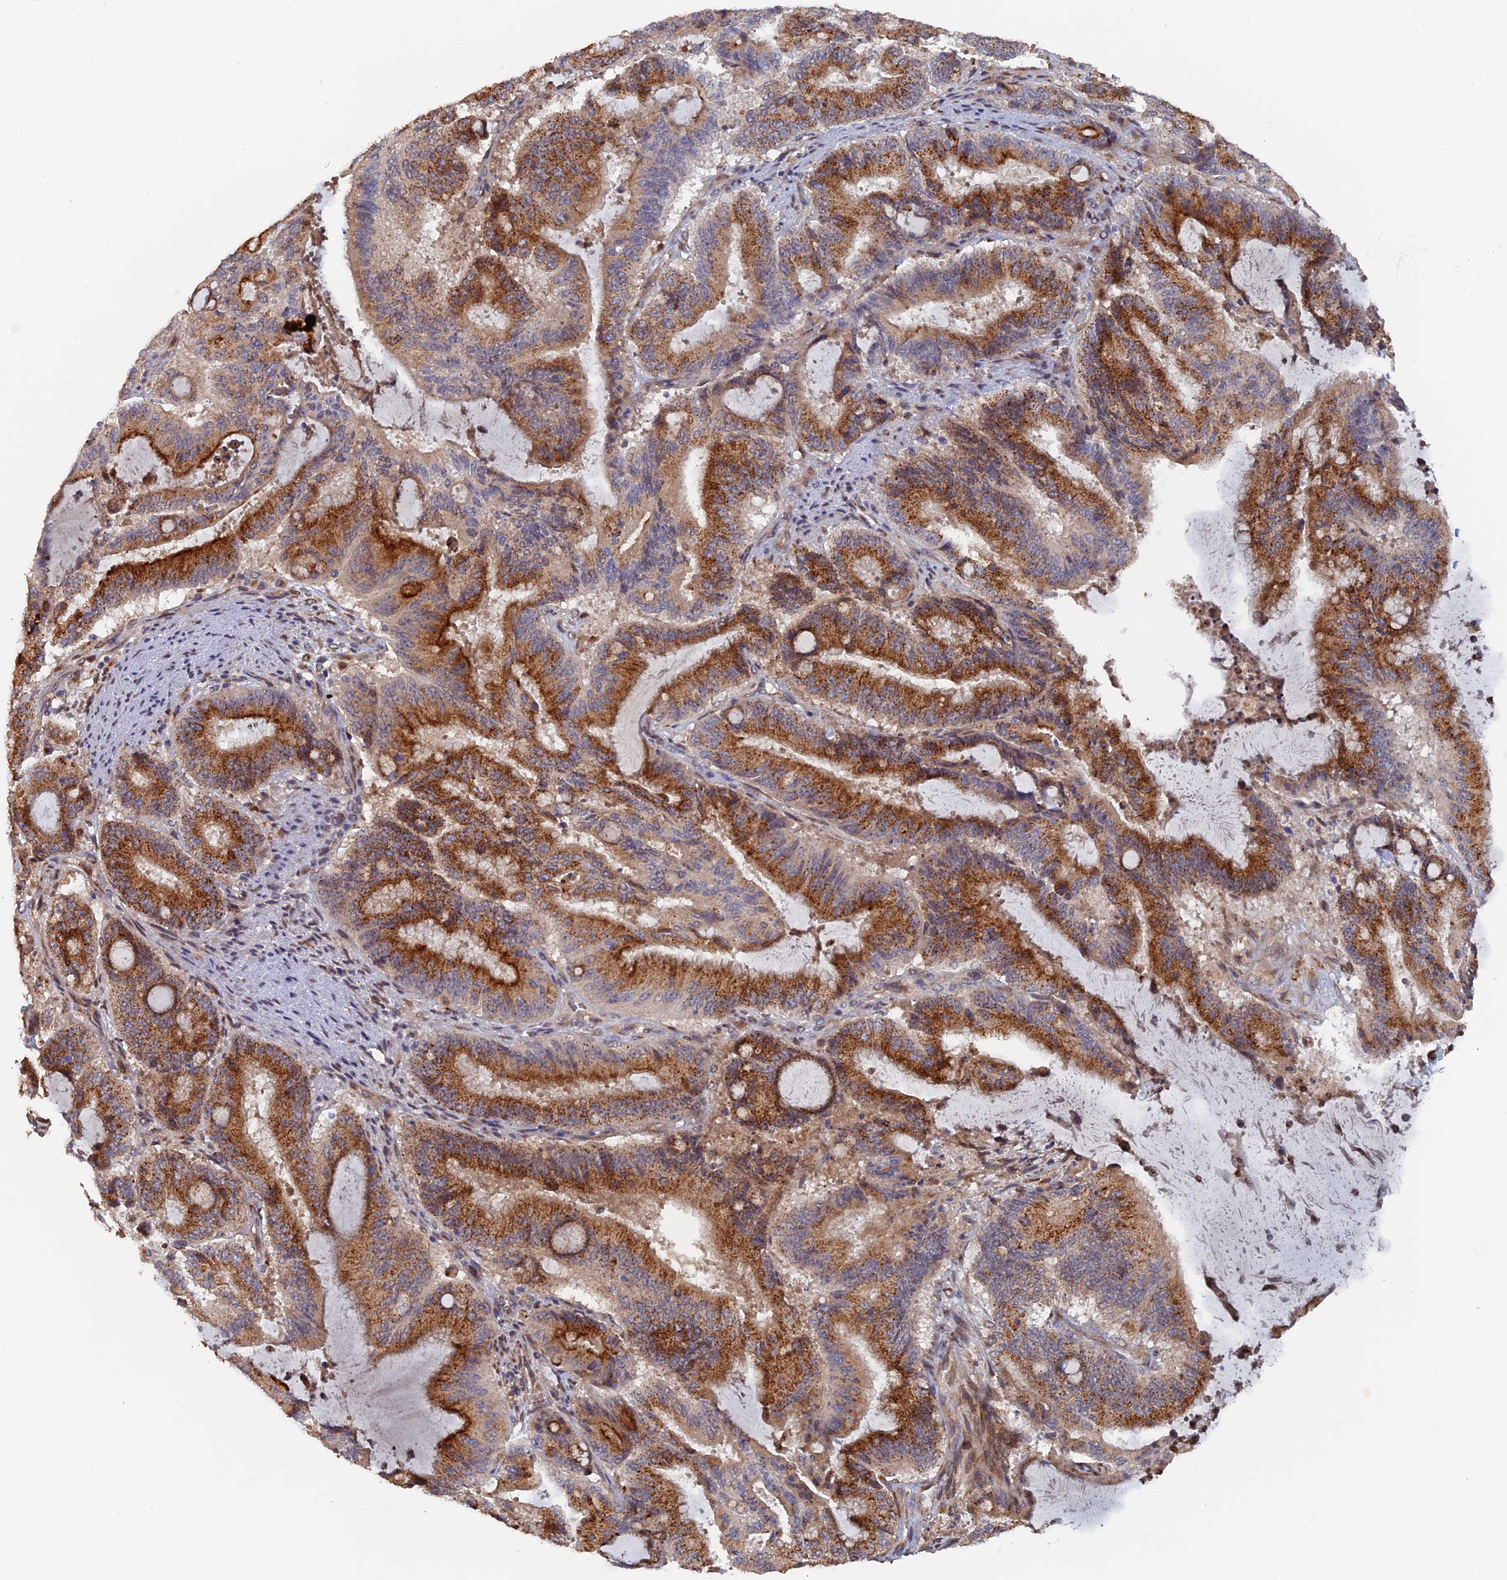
{"staining": {"intensity": "strong", "quantity": ">75%", "location": "cytoplasmic/membranous"}, "tissue": "liver cancer", "cell_type": "Tumor cells", "image_type": "cancer", "snomed": [{"axis": "morphology", "description": "Normal tissue, NOS"}, {"axis": "morphology", "description": "Cholangiocarcinoma"}, {"axis": "topography", "description": "Liver"}, {"axis": "topography", "description": "Peripheral nerve tissue"}], "caption": "Protein positivity by IHC shows strong cytoplasmic/membranous expression in about >75% of tumor cells in cholangiocarcinoma (liver). (brown staining indicates protein expression, while blue staining denotes nuclei).", "gene": "VPS37C", "patient": {"sex": "female", "age": 73}}